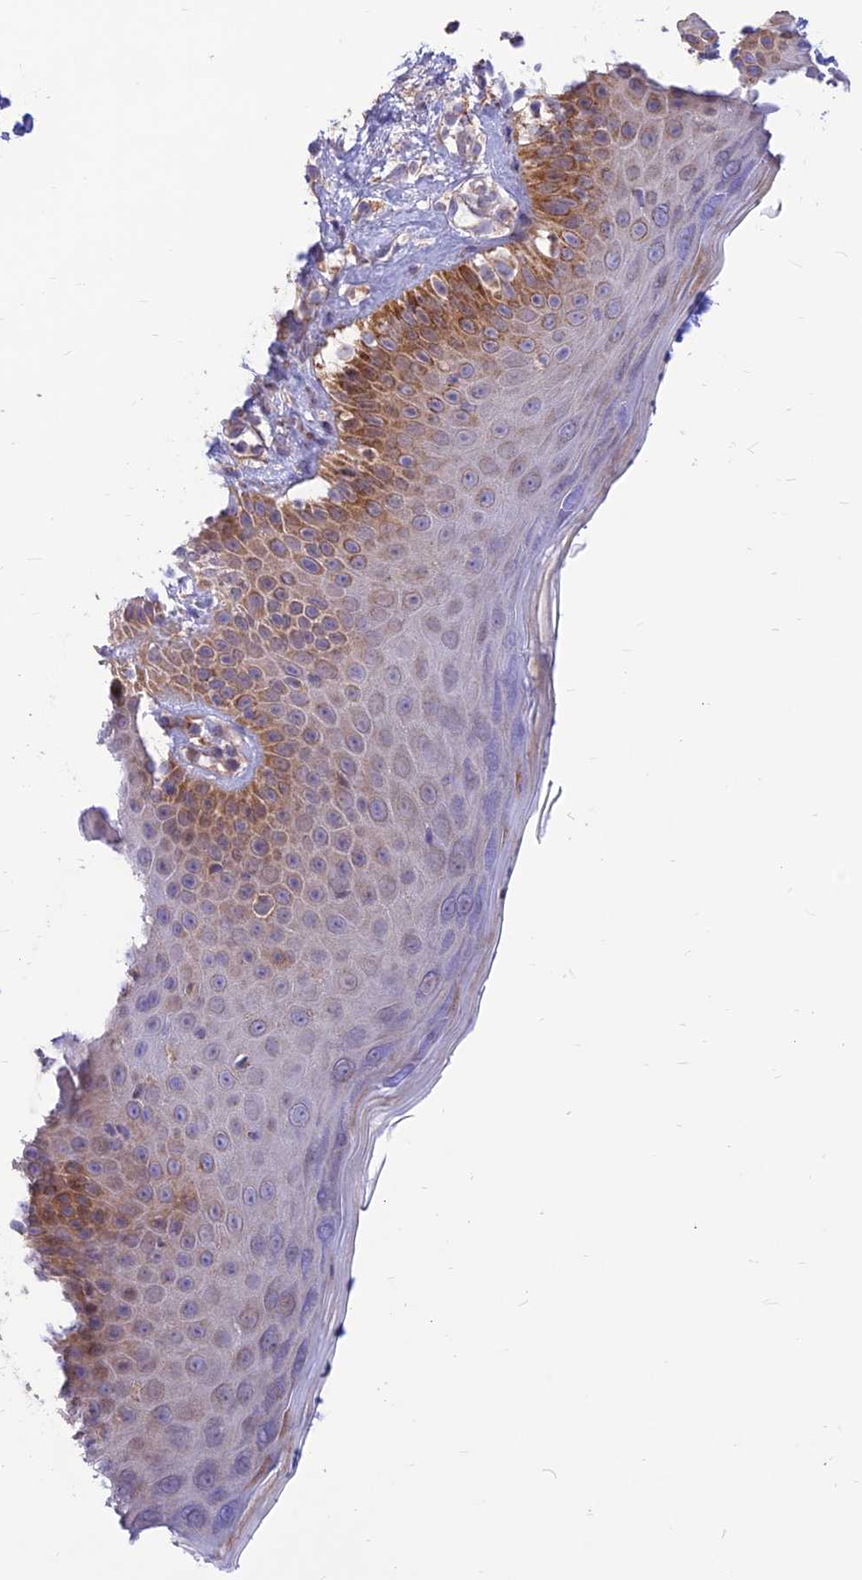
{"staining": {"intensity": "weak", "quantity": ">75%", "location": "cytoplasmic/membranous"}, "tissue": "skin", "cell_type": "Fibroblasts", "image_type": "normal", "snomed": [{"axis": "morphology", "description": "Normal tissue, NOS"}, {"axis": "topography", "description": "Skin"}], "caption": "High-magnification brightfield microscopy of normal skin stained with DAB (brown) and counterstained with hematoxylin (blue). fibroblasts exhibit weak cytoplasmic/membranous expression is appreciated in about>75% of cells.", "gene": "FAM186B", "patient": {"sex": "male", "age": 52}}